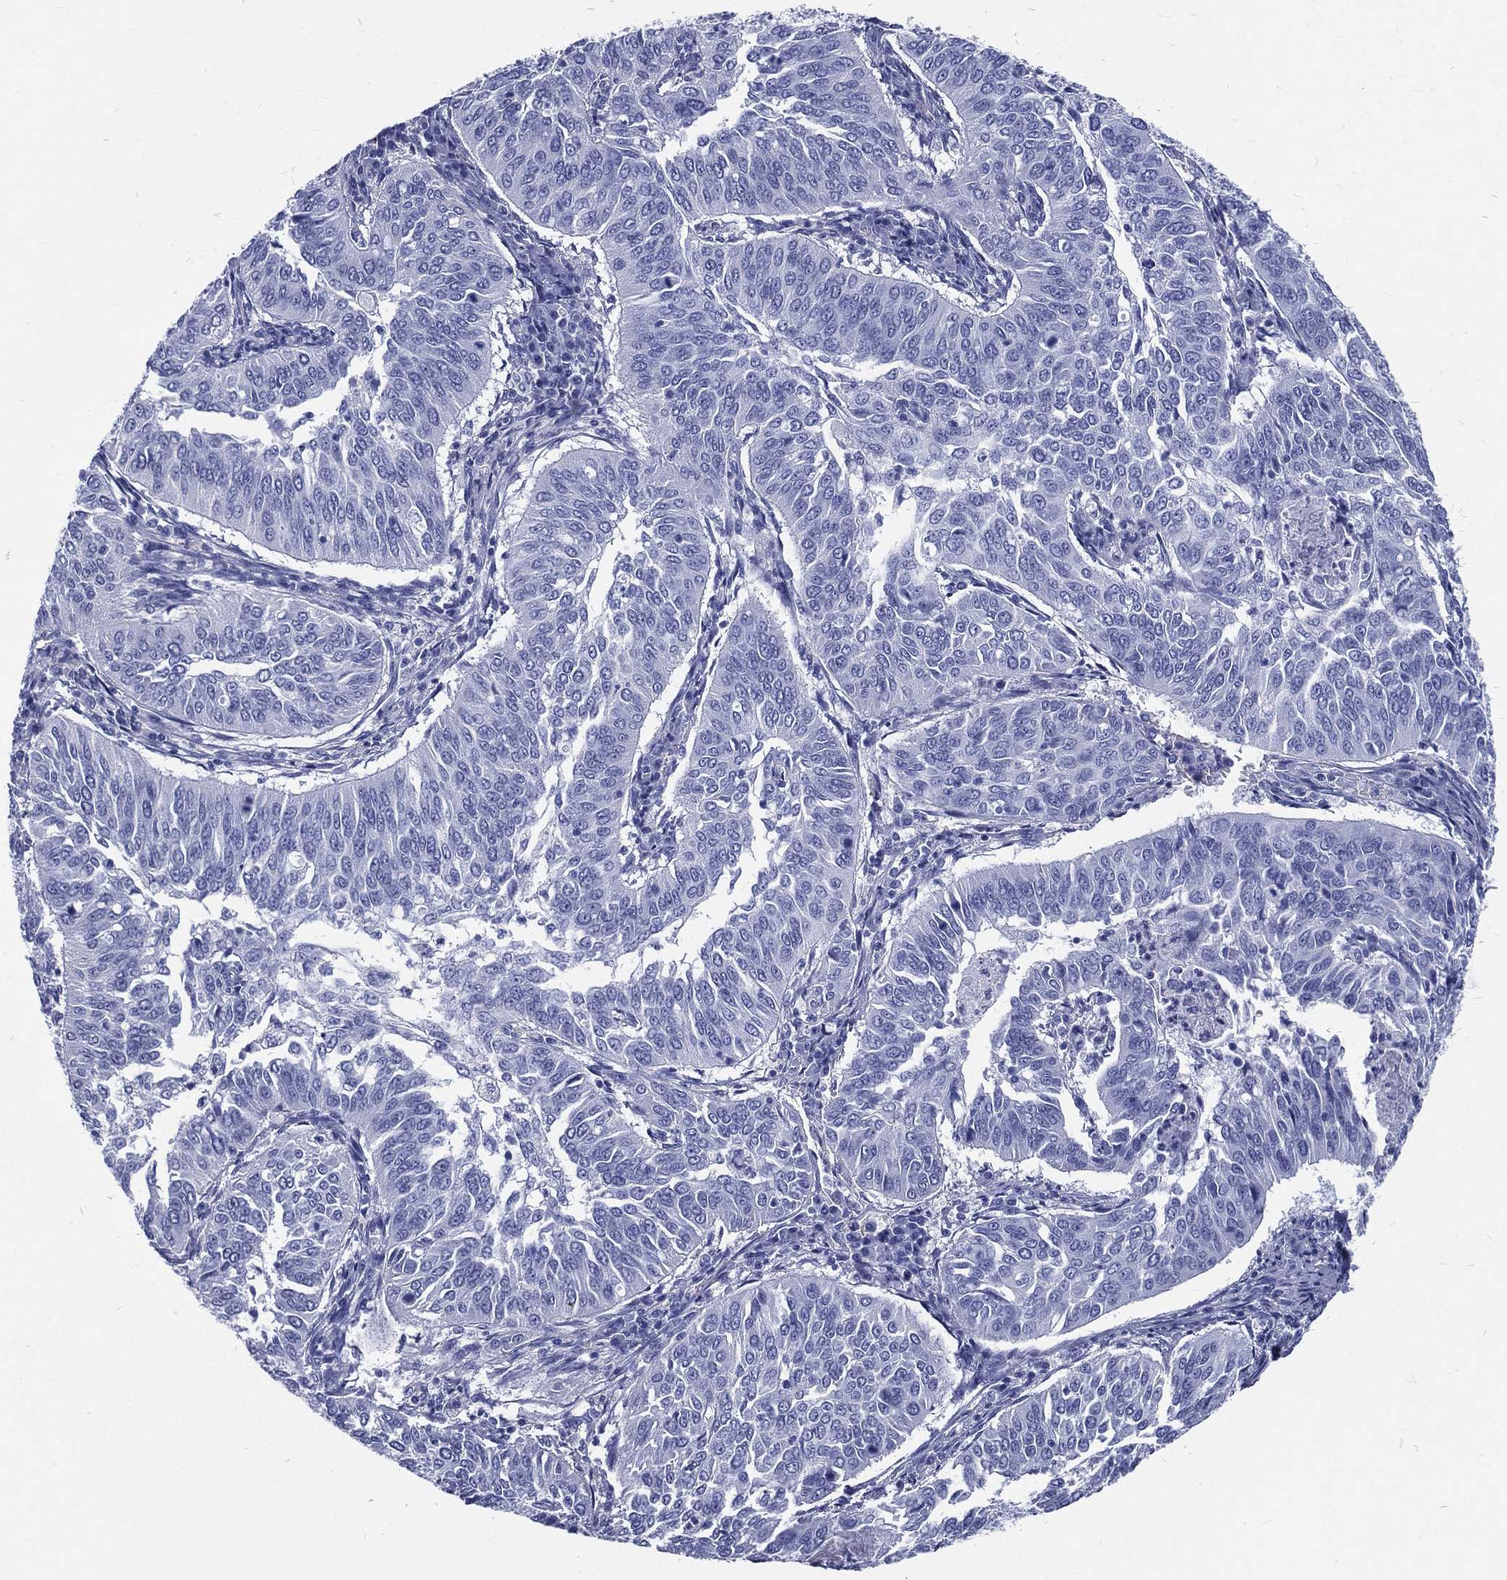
{"staining": {"intensity": "negative", "quantity": "none", "location": "none"}, "tissue": "cervical cancer", "cell_type": "Tumor cells", "image_type": "cancer", "snomed": [{"axis": "morphology", "description": "Normal tissue, NOS"}, {"axis": "morphology", "description": "Squamous cell carcinoma, NOS"}, {"axis": "topography", "description": "Cervix"}], "caption": "The histopathology image shows no significant staining in tumor cells of cervical cancer.", "gene": "RSPH4A", "patient": {"sex": "female", "age": 39}}